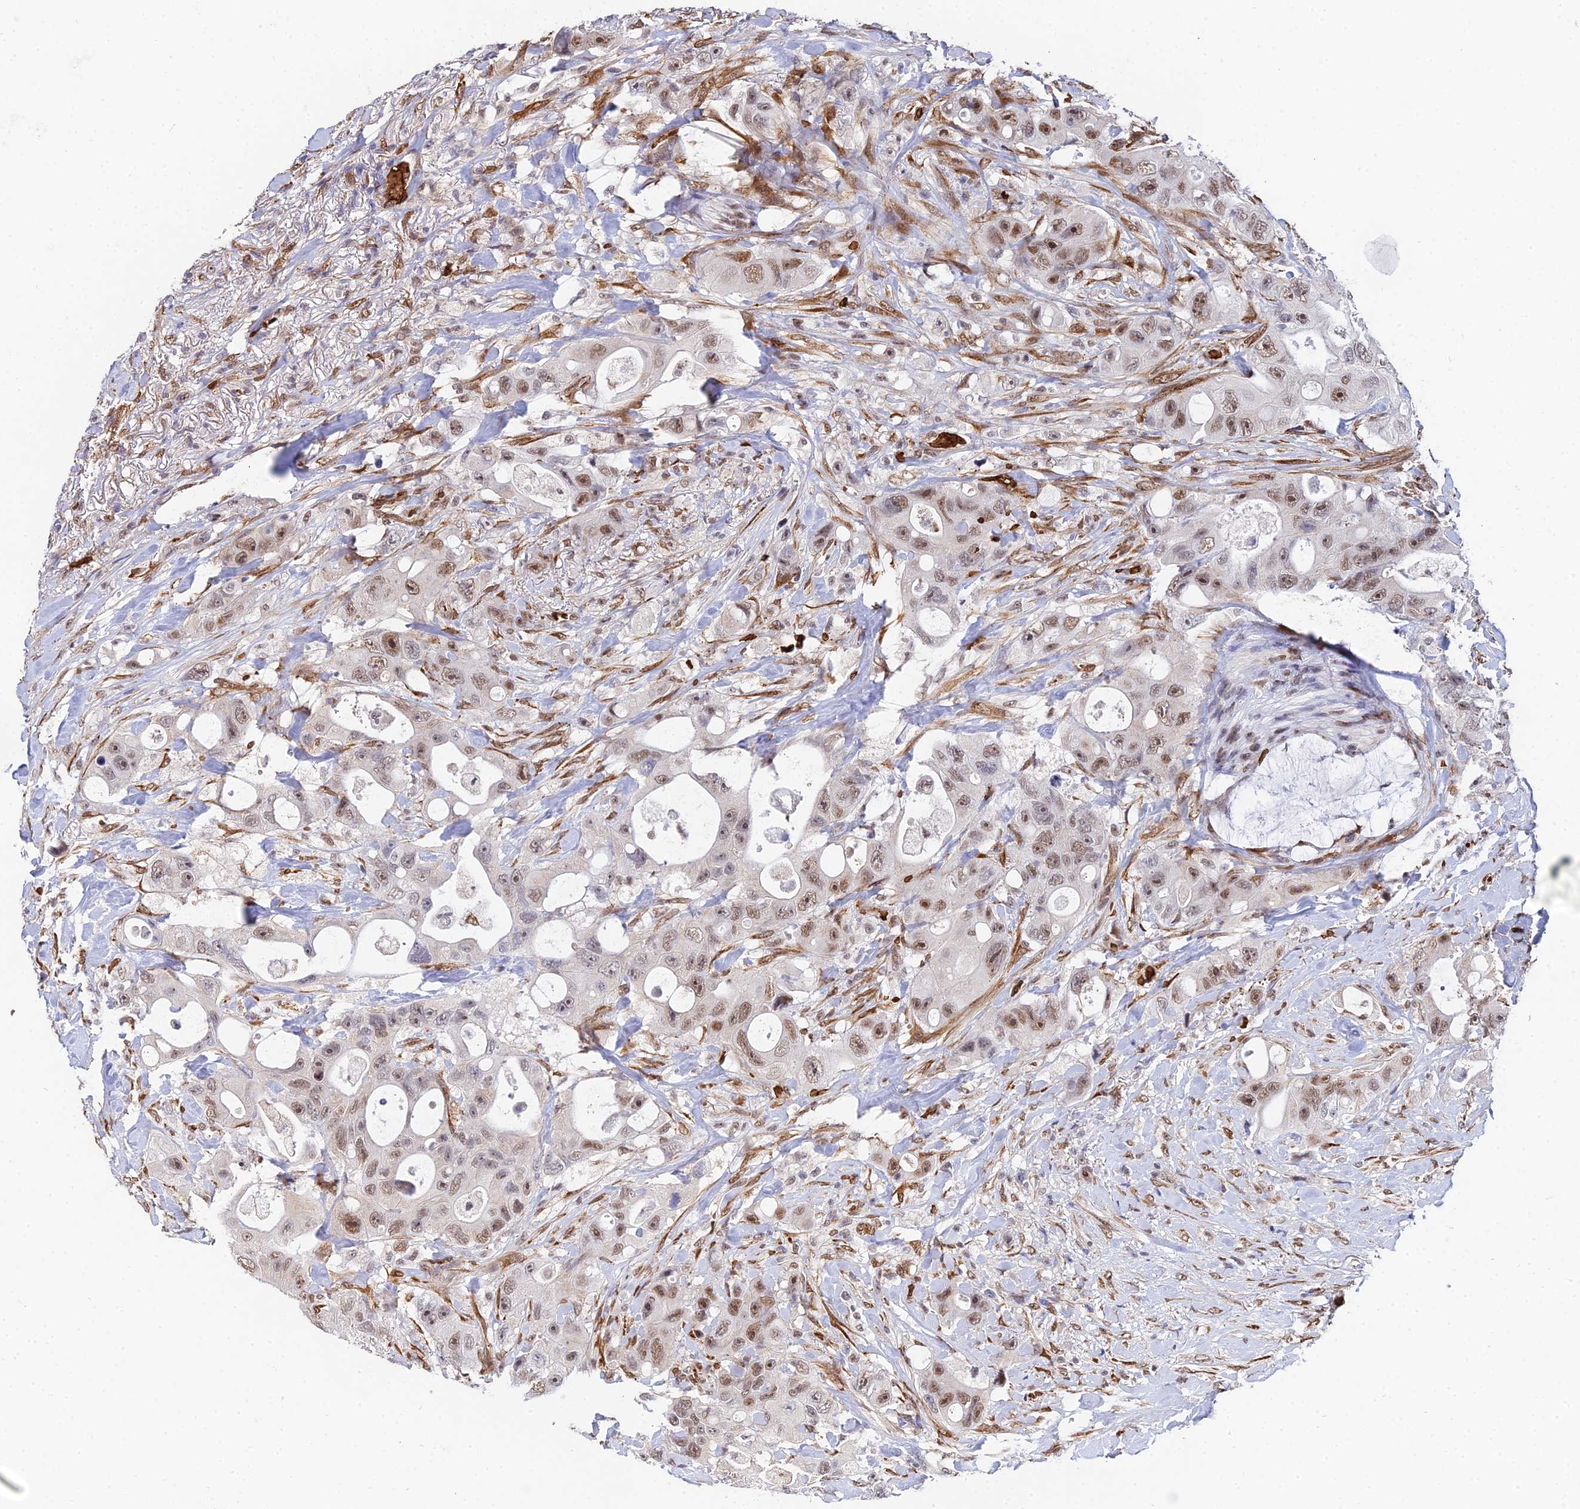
{"staining": {"intensity": "moderate", "quantity": ">75%", "location": "nuclear"}, "tissue": "colorectal cancer", "cell_type": "Tumor cells", "image_type": "cancer", "snomed": [{"axis": "morphology", "description": "Adenocarcinoma, NOS"}, {"axis": "topography", "description": "Colon"}], "caption": "Colorectal cancer stained with a protein marker demonstrates moderate staining in tumor cells.", "gene": "BCL9", "patient": {"sex": "female", "age": 46}}